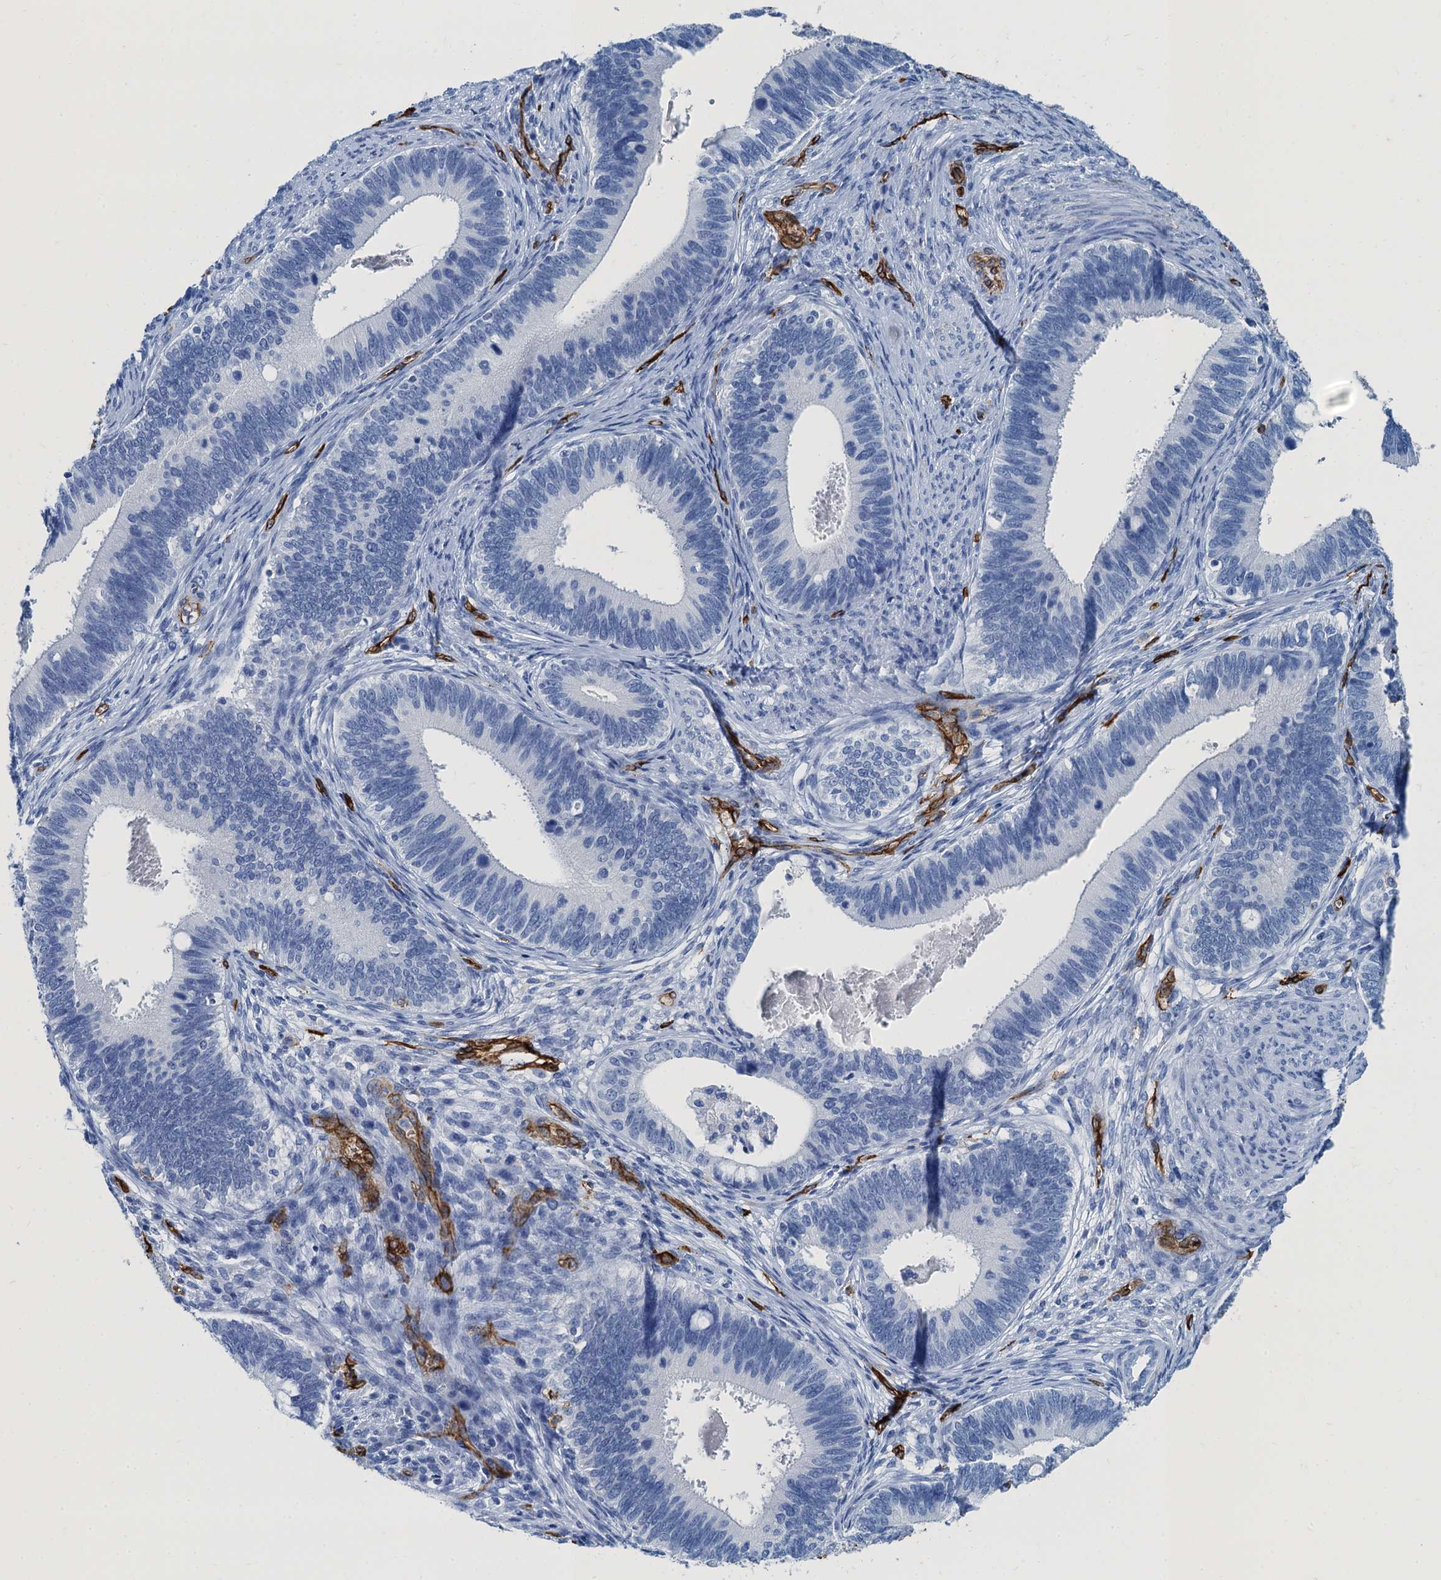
{"staining": {"intensity": "negative", "quantity": "none", "location": "none"}, "tissue": "cervical cancer", "cell_type": "Tumor cells", "image_type": "cancer", "snomed": [{"axis": "morphology", "description": "Adenocarcinoma, NOS"}, {"axis": "topography", "description": "Cervix"}], "caption": "Cervical cancer stained for a protein using IHC demonstrates no staining tumor cells.", "gene": "CAVIN2", "patient": {"sex": "female", "age": 42}}